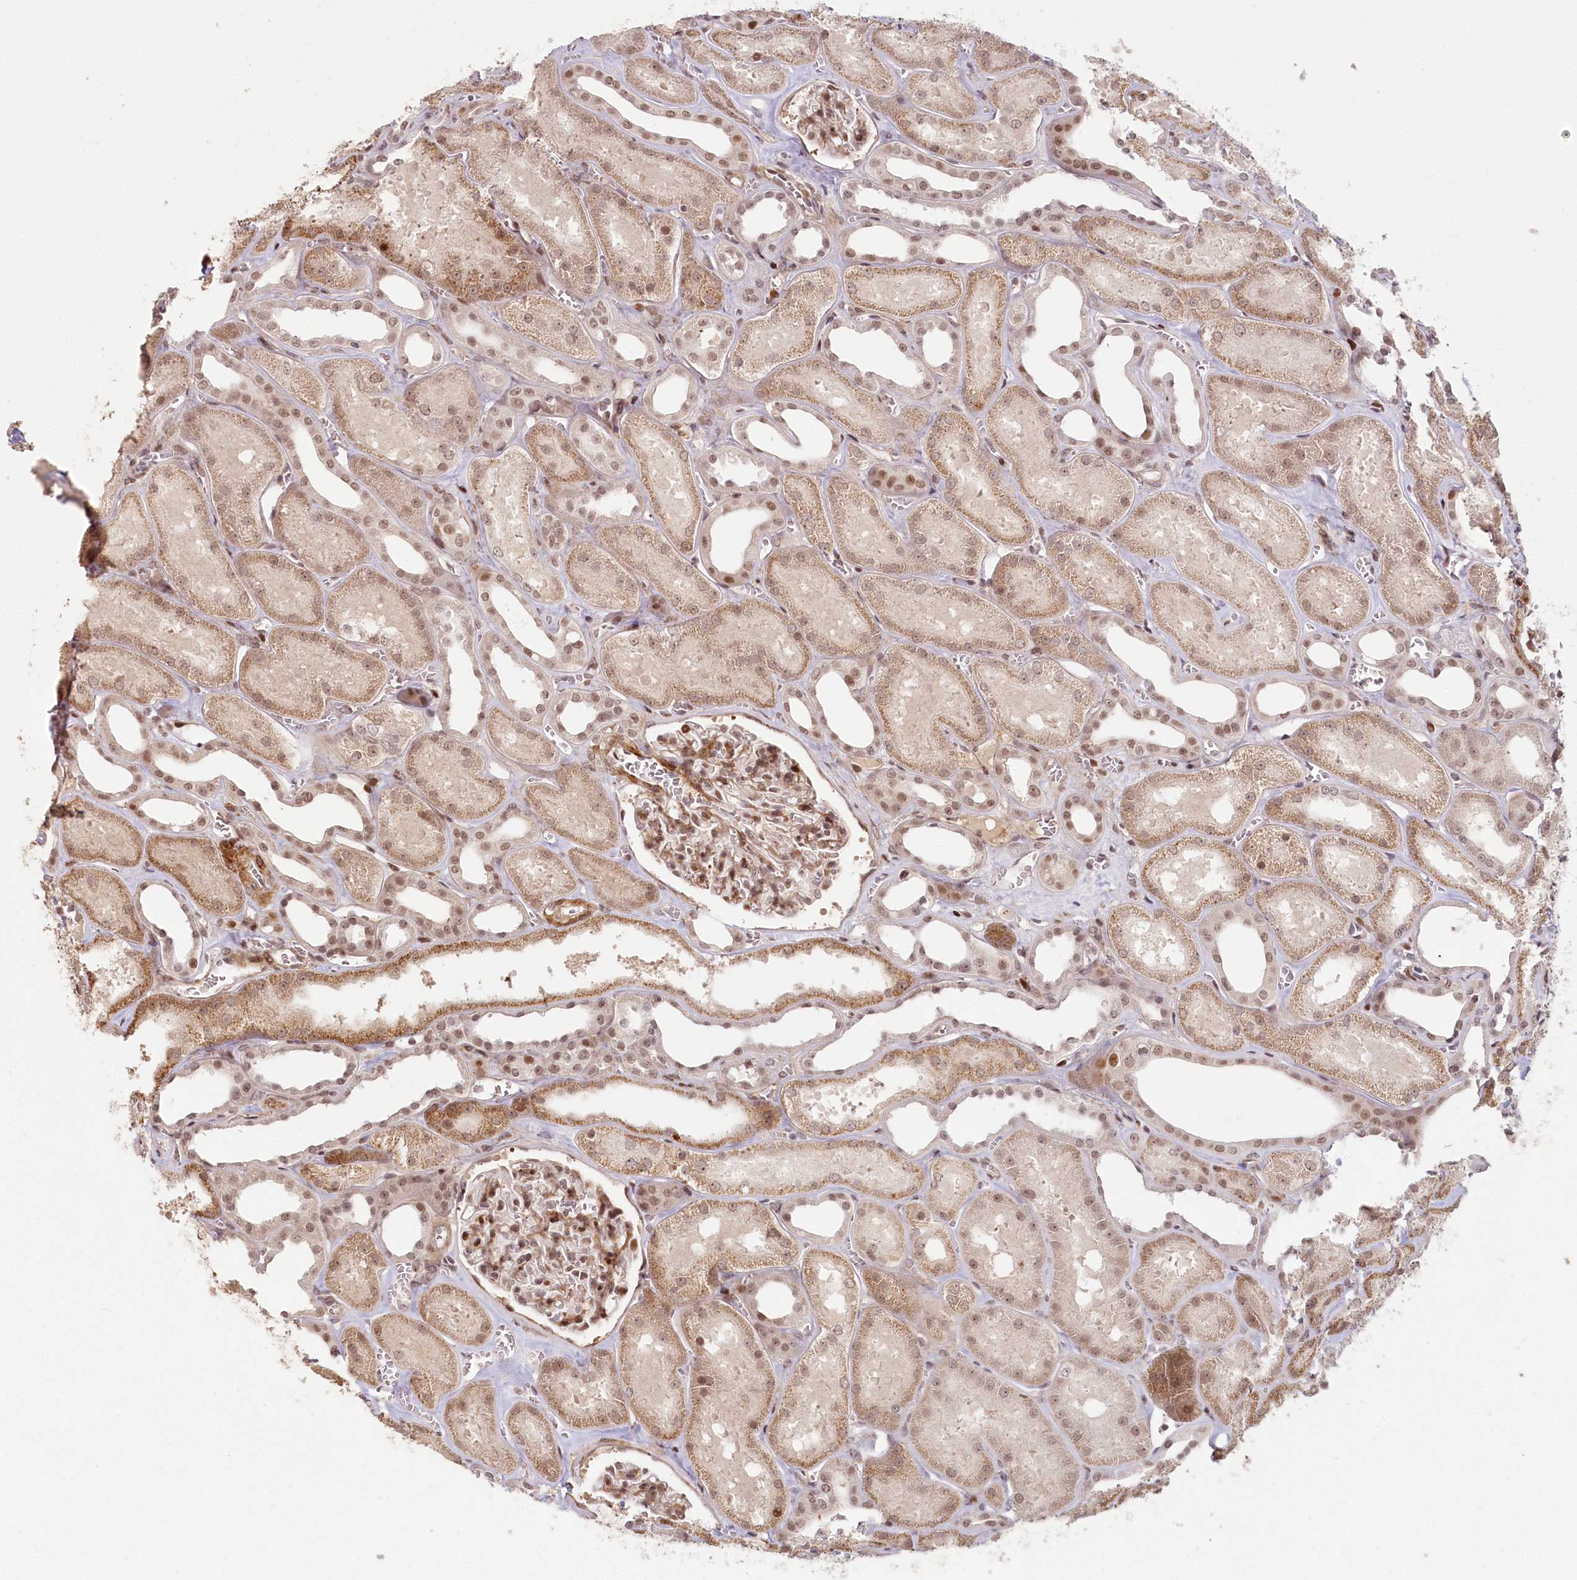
{"staining": {"intensity": "moderate", "quantity": ">75%", "location": "nuclear"}, "tissue": "kidney", "cell_type": "Cells in glomeruli", "image_type": "normal", "snomed": [{"axis": "morphology", "description": "Normal tissue, NOS"}, {"axis": "morphology", "description": "Adenocarcinoma, NOS"}, {"axis": "topography", "description": "Kidney"}], "caption": "An immunohistochemistry image of normal tissue is shown. Protein staining in brown labels moderate nuclear positivity in kidney within cells in glomeruli.", "gene": "FAM204A", "patient": {"sex": "female", "age": 68}}